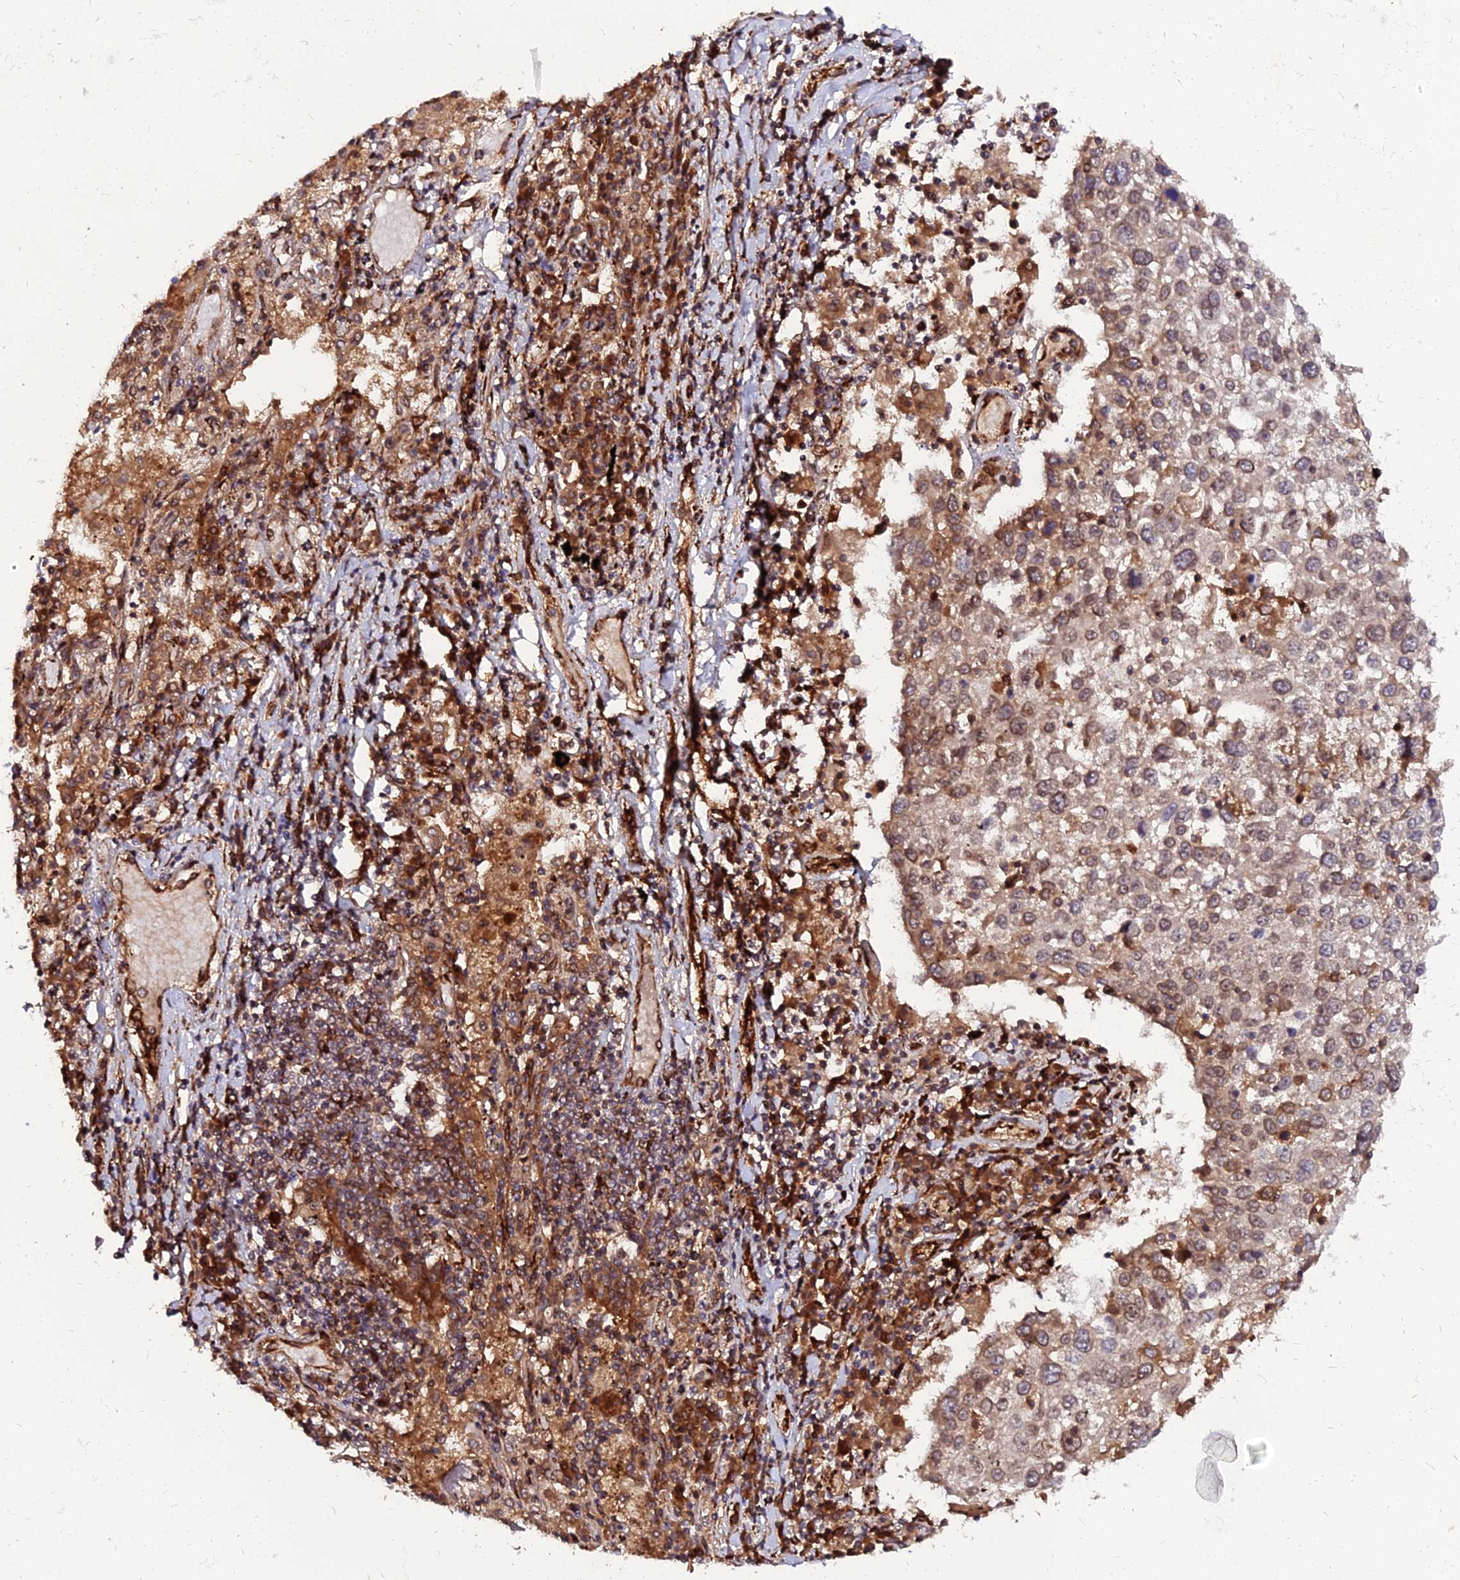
{"staining": {"intensity": "moderate", "quantity": ">75%", "location": "cytoplasmic/membranous"}, "tissue": "lung cancer", "cell_type": "Tumor cells", "image_type": "cancer", "snomed": [{"axis": "morphology", "description": "Squamous cell carcinoma, NOS"}, {"axis": "topography", "description": "Lung"}], "caption": "Lung cancer stained with a protein marker demonstrates moderate staining in tumor cells.", "gene": "PDE4D", "patient": {"sex": "male", "age": 65}}